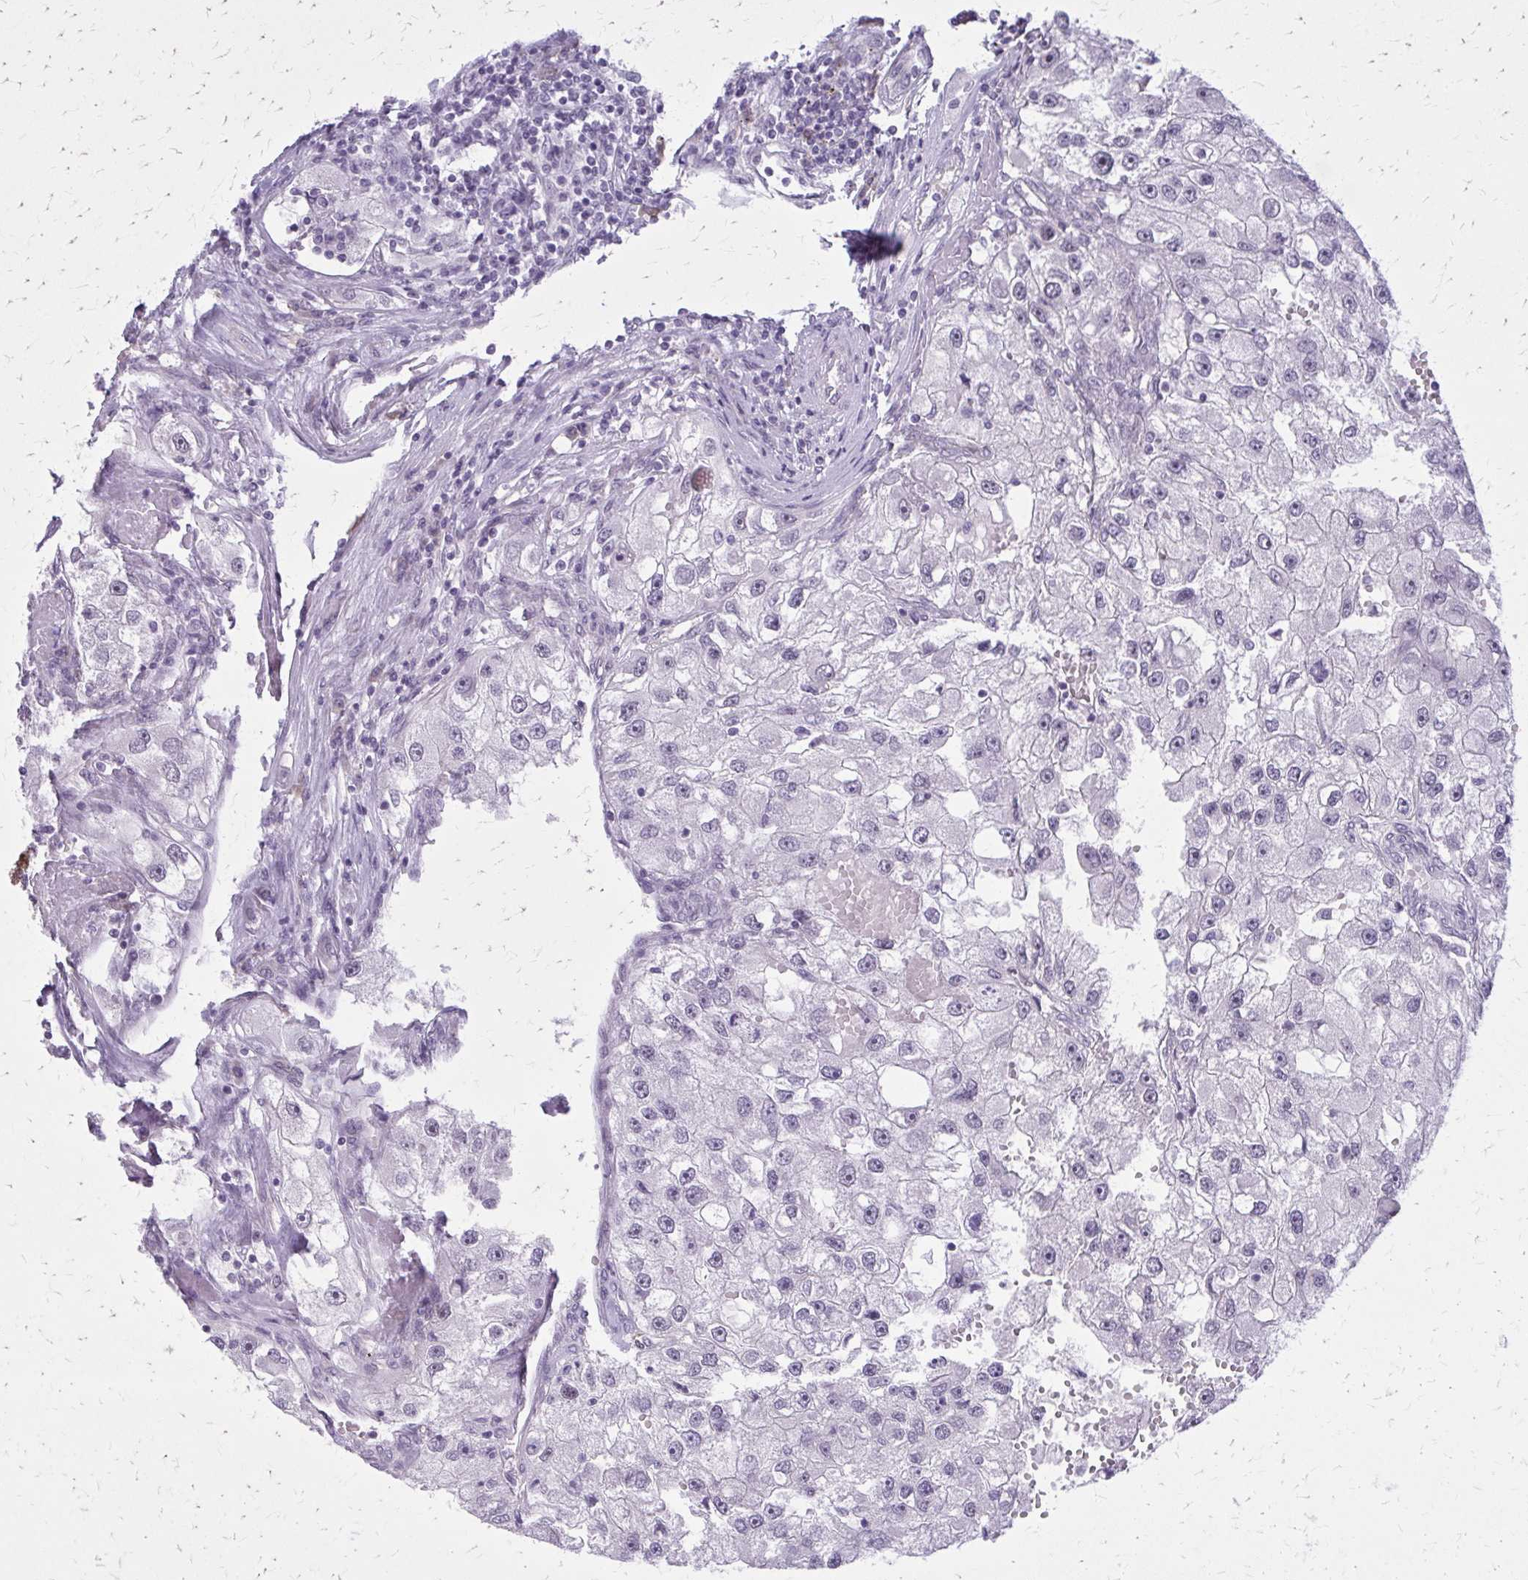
{"staining": {"intensity": "negative", "quantity": "none", "location": "none"}, "tissue": "renal cancer", "cell_type": "Tumor cells", "image_type": "cancer", "snomed": [{"axis": "morphology", "description": "Adenocarcinoma, NOS"}, {"axis": "topography", "description": "Kidney"}], "caption": "An immunohistochemistry (IHC) image of renal adenocarcinoma is shown. There is no staining in tumor cells of renal adenocarcinoma.", "gene": "PLCB1", "patient": {"sex": "male", "age": 63}}